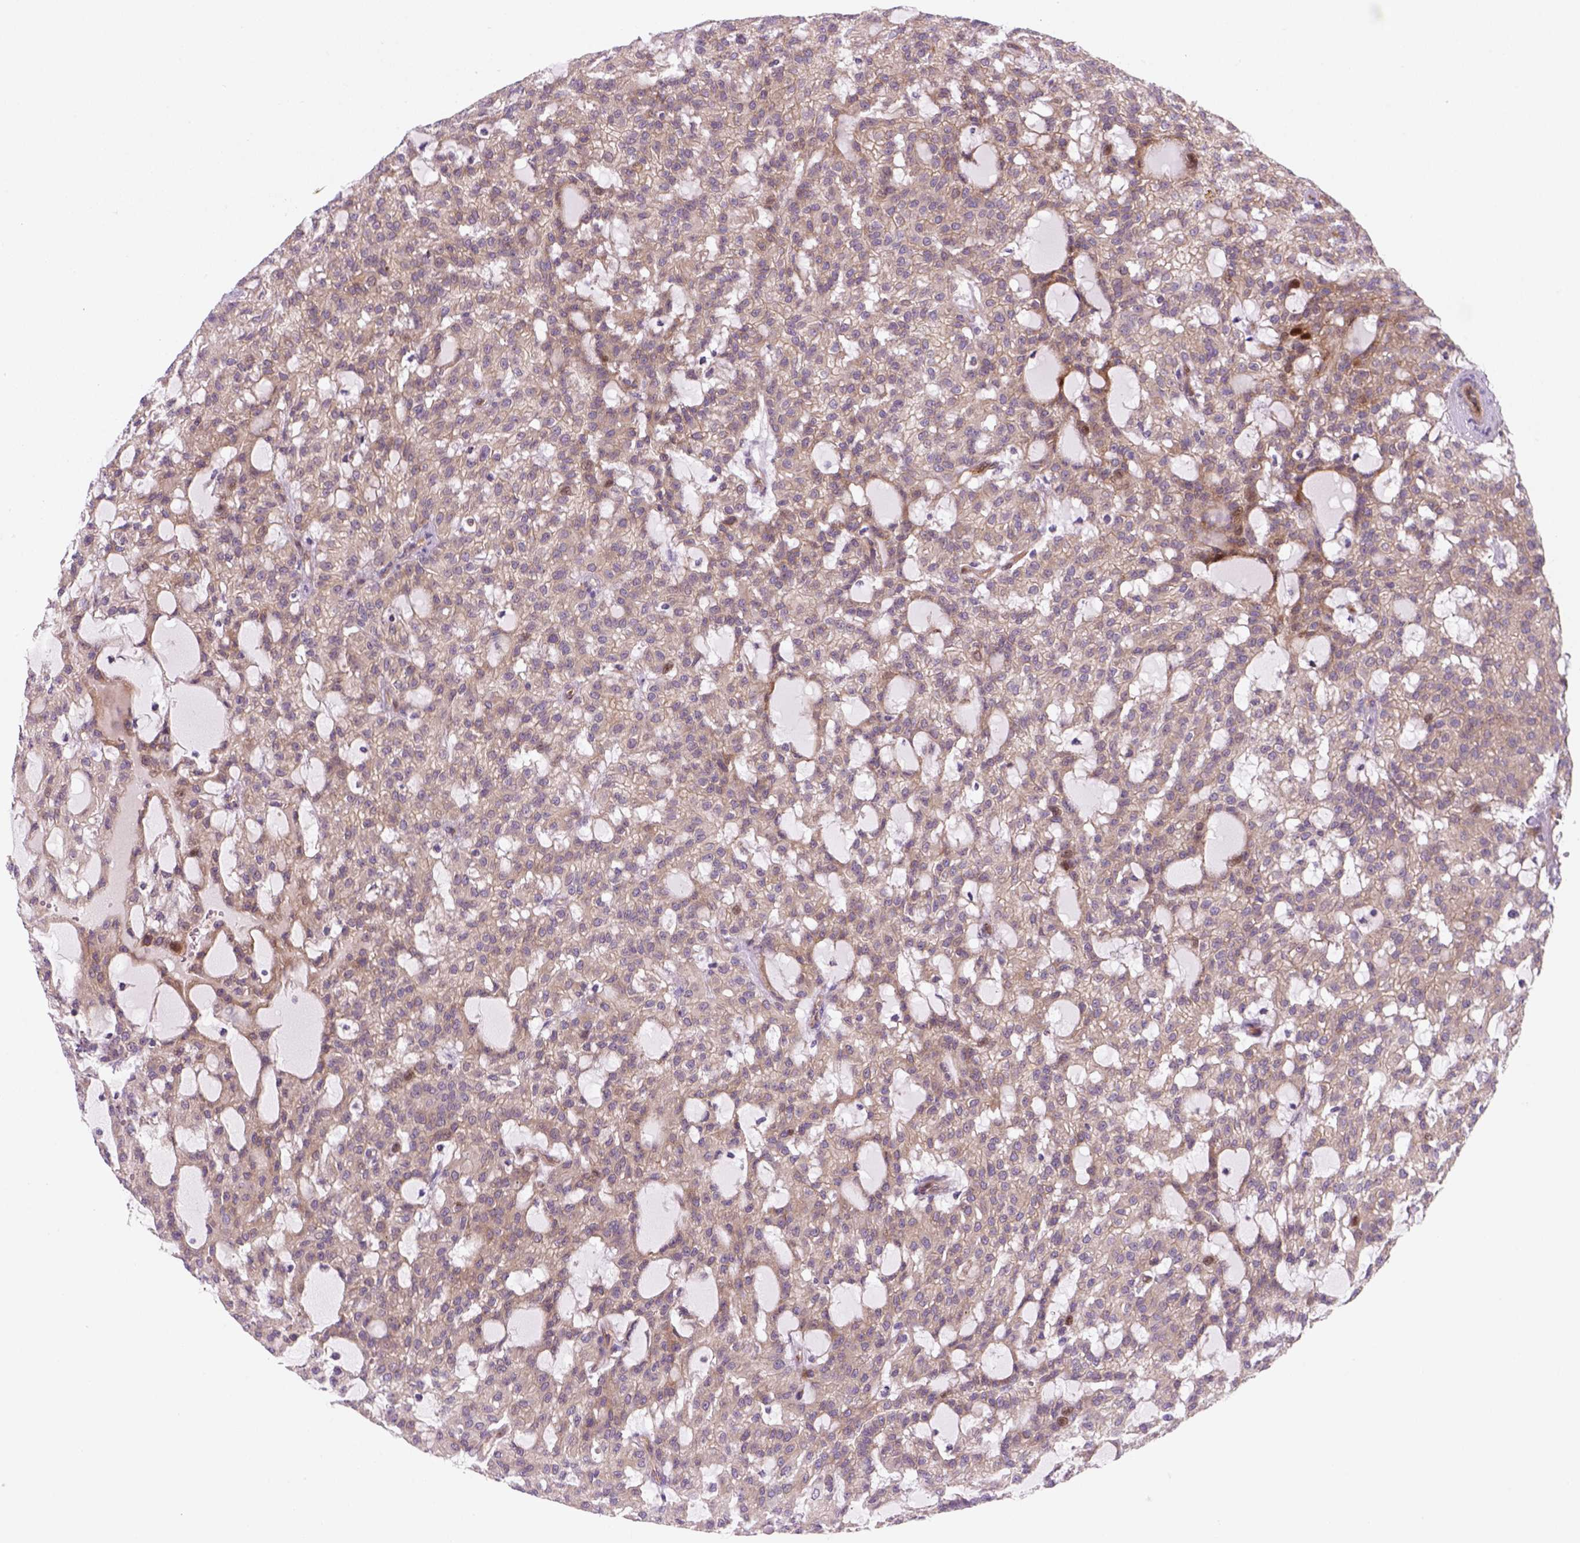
{"staining": {"intensity": "weak", "quantity": ">75%", "location": "cytoplasmic/membranous"}, "tissue": "renal cancer", "cell_type": "Tumor cells", "image_type": "cancer", "snomed": [{"axis": "morphology", "description": "Adenocarcinoma, NOS"}, {"axis": "topography", "description": "Kidney"}], "caption": "Brown immunohistochemical staining in renal adenocarcinoma demonstrates weak cytoplasmic/membranous staining in about >75% of tumor cells. Using DAB (brown) and hematoxylin (blue) stains, captured at high magnification using brightfield microscopy.", "gene": "VSTM5", "patient": {"sex": "male", "age": 63}}